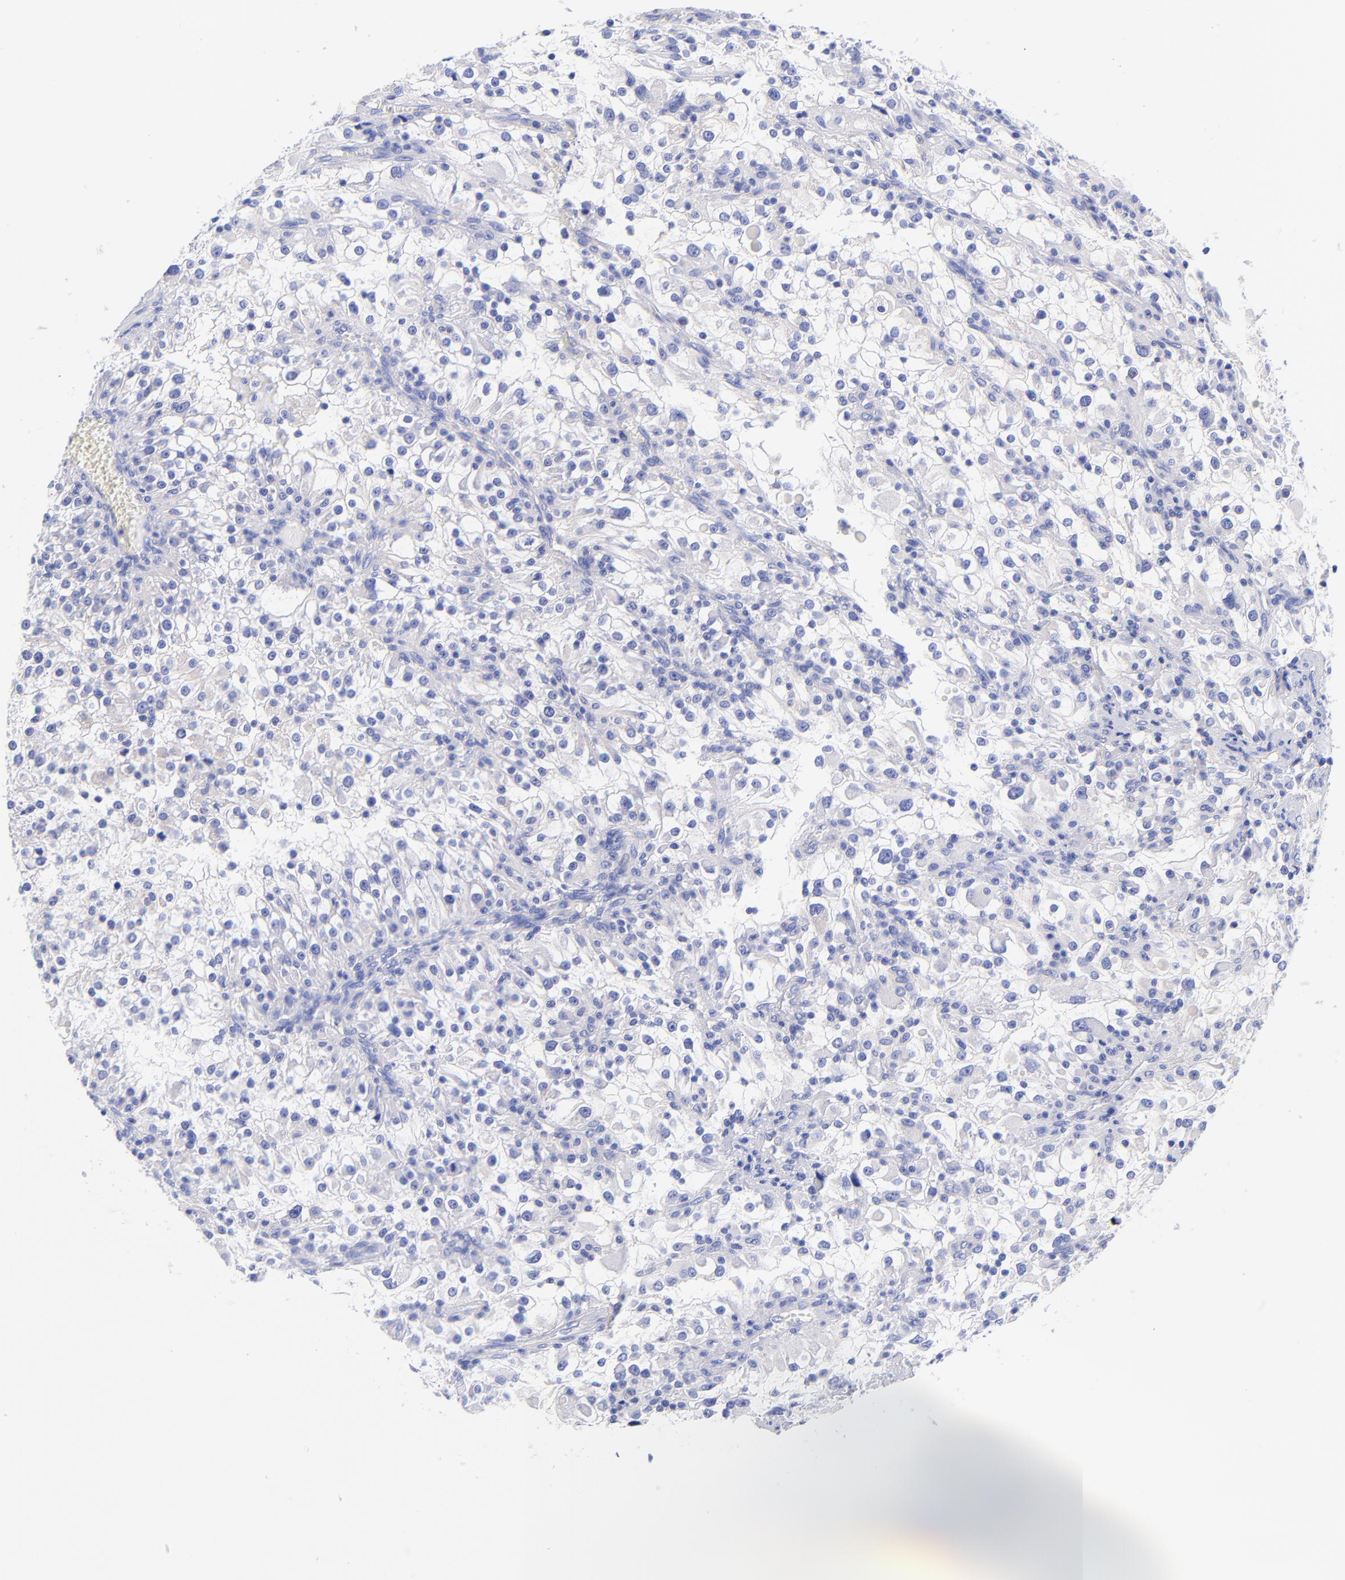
{"staining": {"intensity": "negative", "quantity": "none", "location": "none"}, "tissue": "renal cancer", "cell_type": "Tumor cells", "image_type": "cancer", "snomed": [{"axis": "morphology", "description": "Adenocarcinoma, NOS"}, {"axis": "topography", "description": "Kidney"}], "caption": "Renal cancer (adenocarcinoma) stained for a protein using immunohistochemistry (IHC) demonstrates no positivity tumor cells.", "gene": "GPHN", "patient": {"sex": "female", "age": 52}}